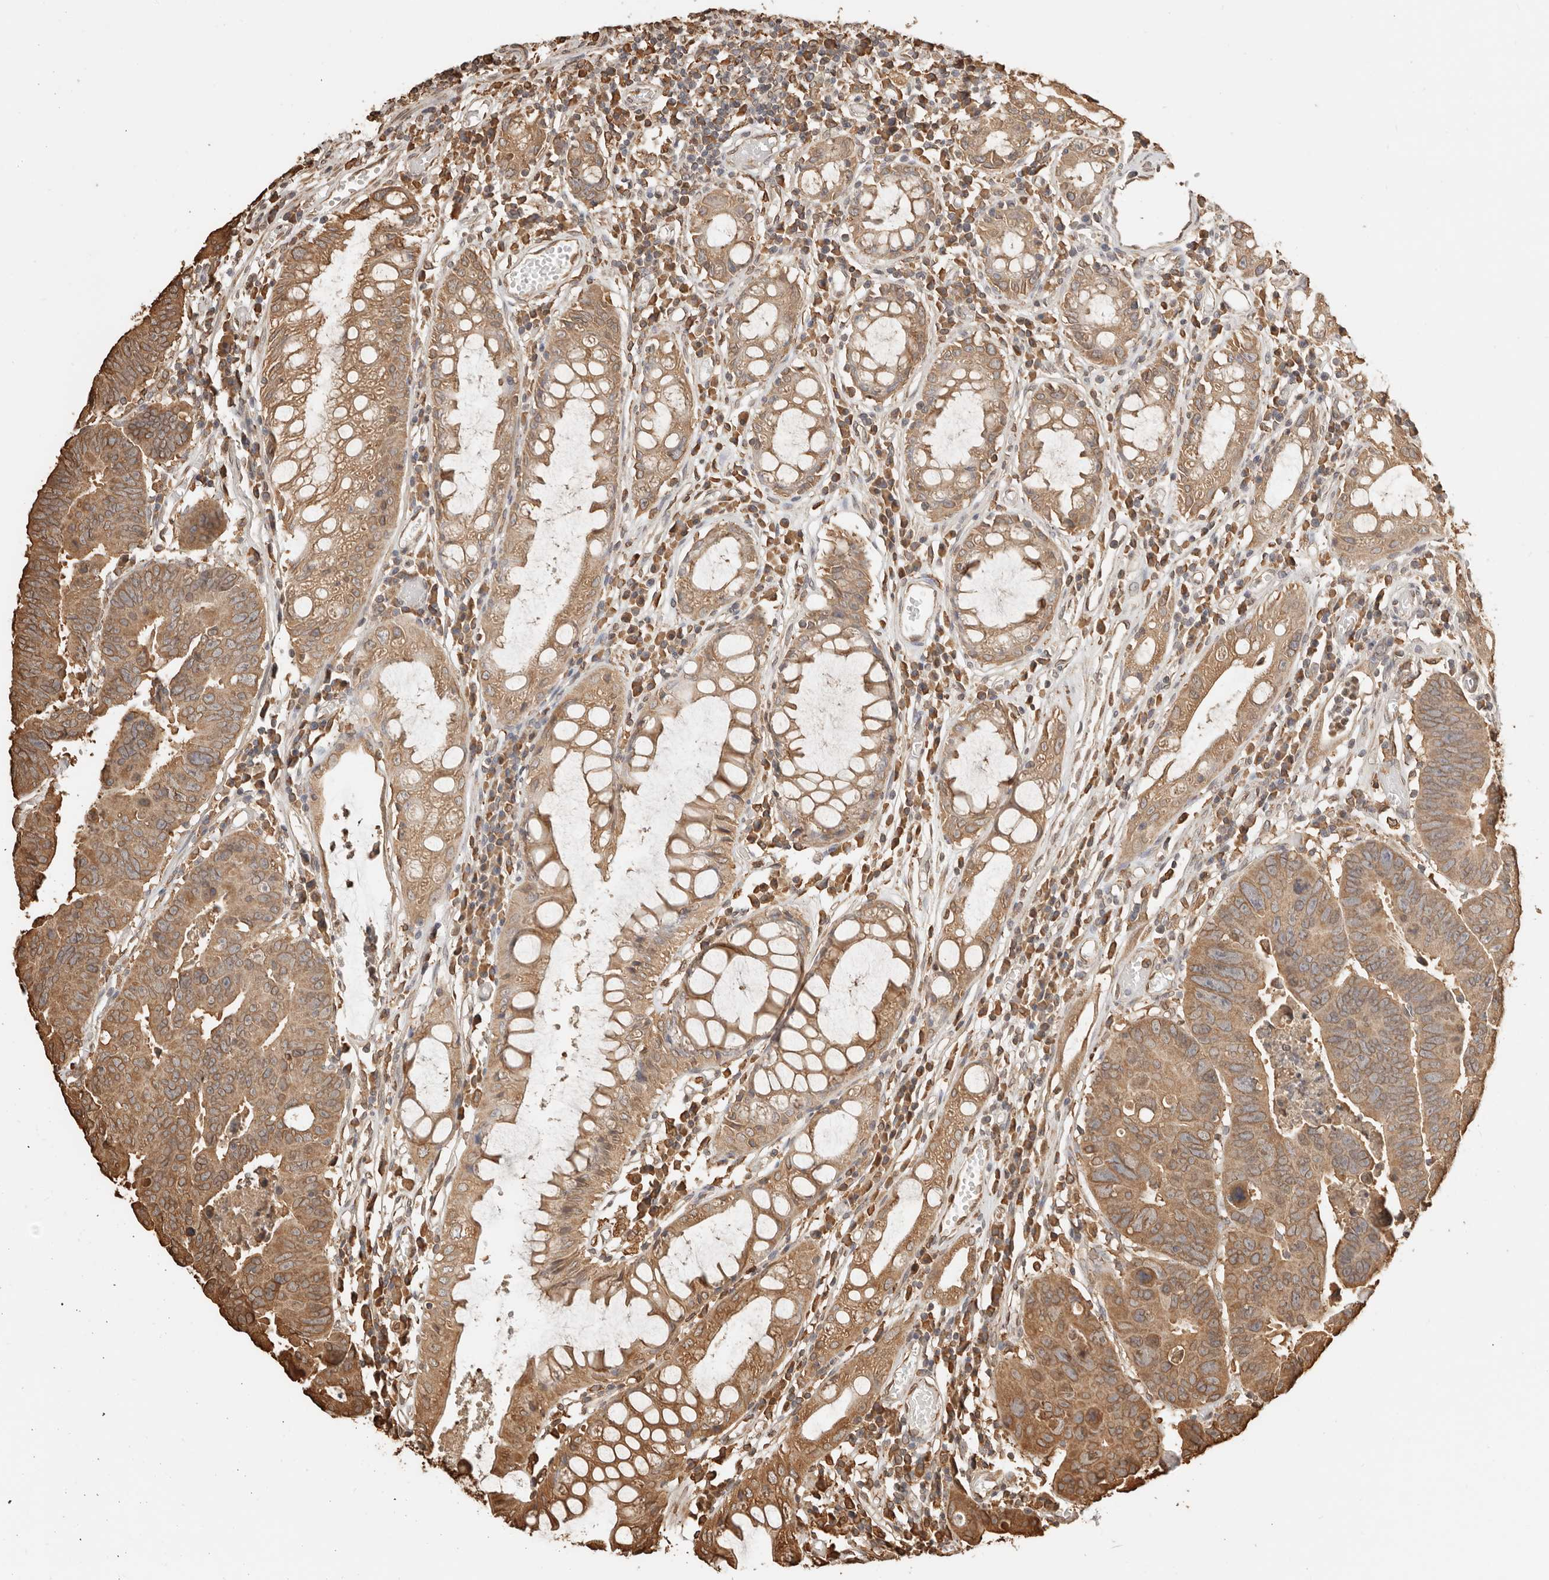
{"staining": {"intensity": "moderate", "quantity": ">75%", "location": "cytoplasmic/membranous"}, "tissue": "colorectal cancer", "cell_type": "Tumor cells", "image_type": "cancer", "snomed": [{"axis": "morphology", "description": "Adenocarcinoma, NOS"}, {"axis": "topography", "description": "Rectum"}], "caption": "Immunohistochemical staining of colorectal adenocarcinoma reveals medium levels of moderate cytoplasmic/membranous staining in approximately >75% of tumor cells. (brown staining indicates protein expression, while blue staining denotes nuclei).", "gene": "ARHGEF10L", "patient": {"sex": "female", "age": 65}}